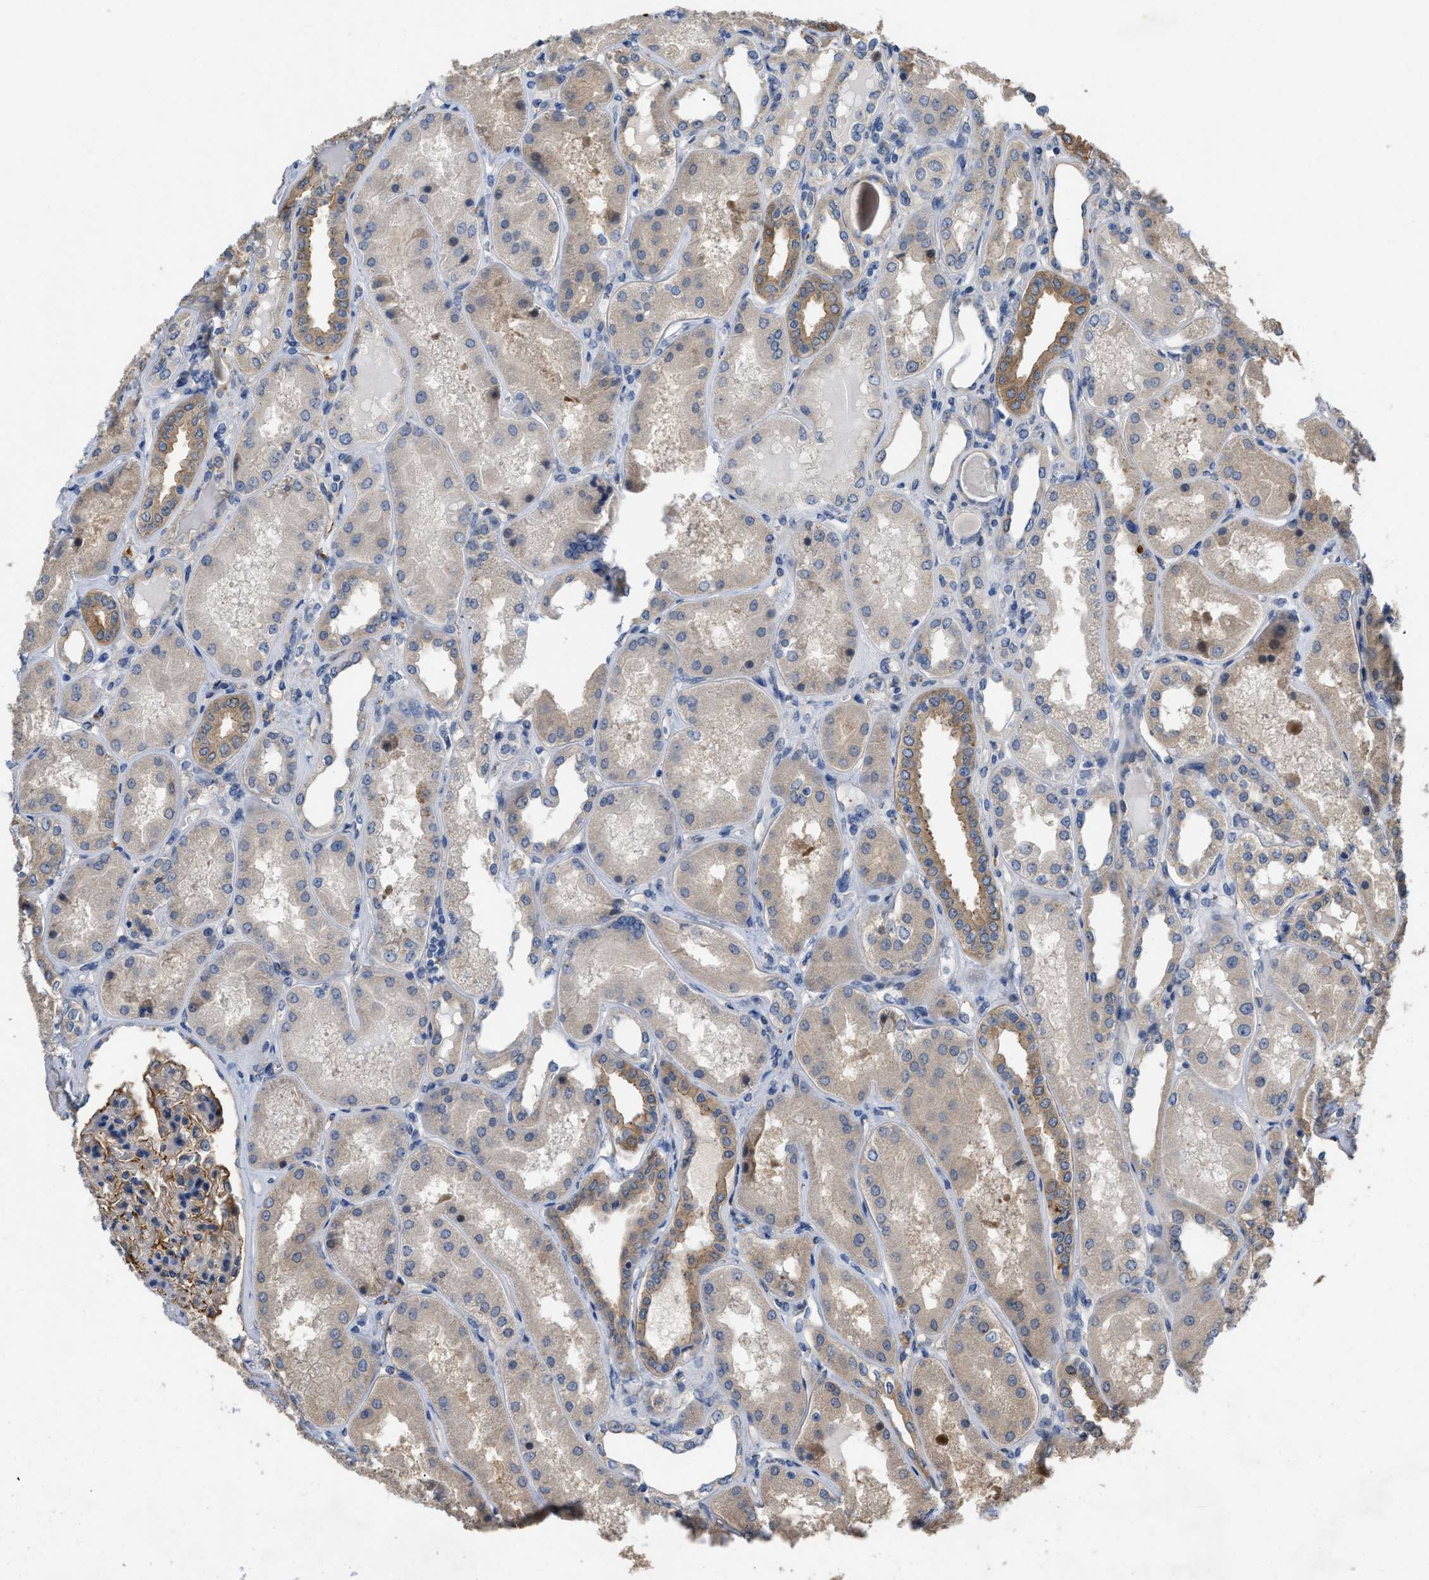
{"staining": {"intensity": "moderate", "quantity": "25%-75%", "location": "cytoplasmic/membranous"}, "tissue": "kidney", "cell_type": "Cells in glomeruli", "image_type": "normal", "snomed": [{"axis": "morphology", "description": "Normal tissue, NOS"}, {"axis": "topography", "description": "Kidney"}], "caption": "Immunohistochemistry (IHC) photomicrograph of normal kidney stained for a protein (brown), which exhibits medium levels of moderate cytoplasmic/membranous expression in approximately 25%-75% of cells in glomeruli.", "gene": "SLC4A11", "patient": {"sex": "female", "age": 56}}